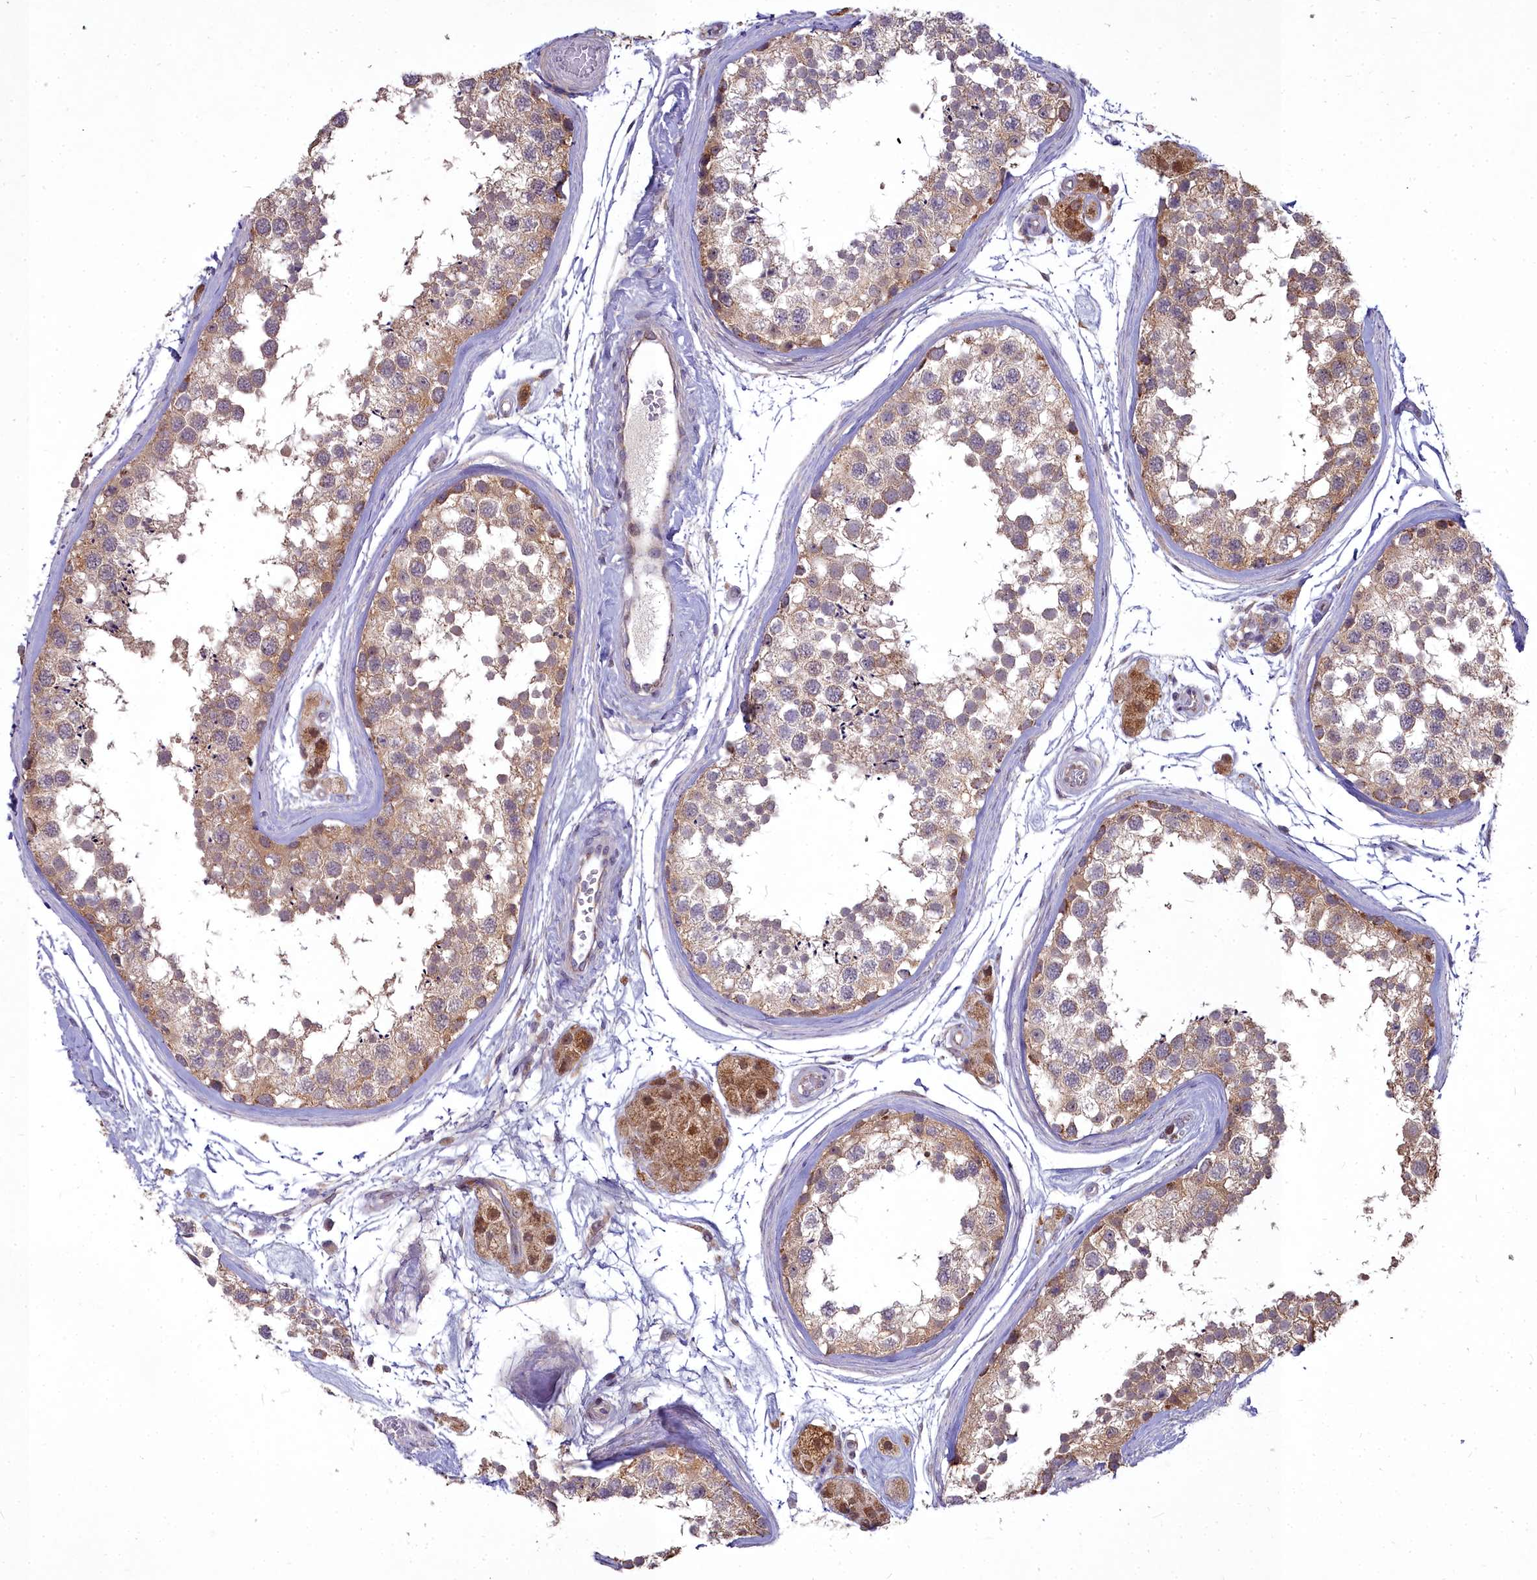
{"staining": {"intensity": "moderate", "quantity": ">75%", "location": "cytoplasmic/membranous"}, "tissue": "testis", "cell_type": "Cells in seminiferous ducts", "image_type": "normal", "snomed": [{"axis": "morphology", "description": "Normal tissue, NOS"}, {"axis": "topography", "description": "Testis"}], "caption": "Protein expression analysis of unremarkable testis exhibits moderate cytoplasmic/membranous expression in about >75% of cells in seminiferous ducts. (Stains: DAB (3,3'-diaminobenzidine) in brown, nuclei in blue, Microscopy: brightfield microscopy at high magnification).", "gene": "MICU2", "patient": {"sex": "male", "age": 56}}